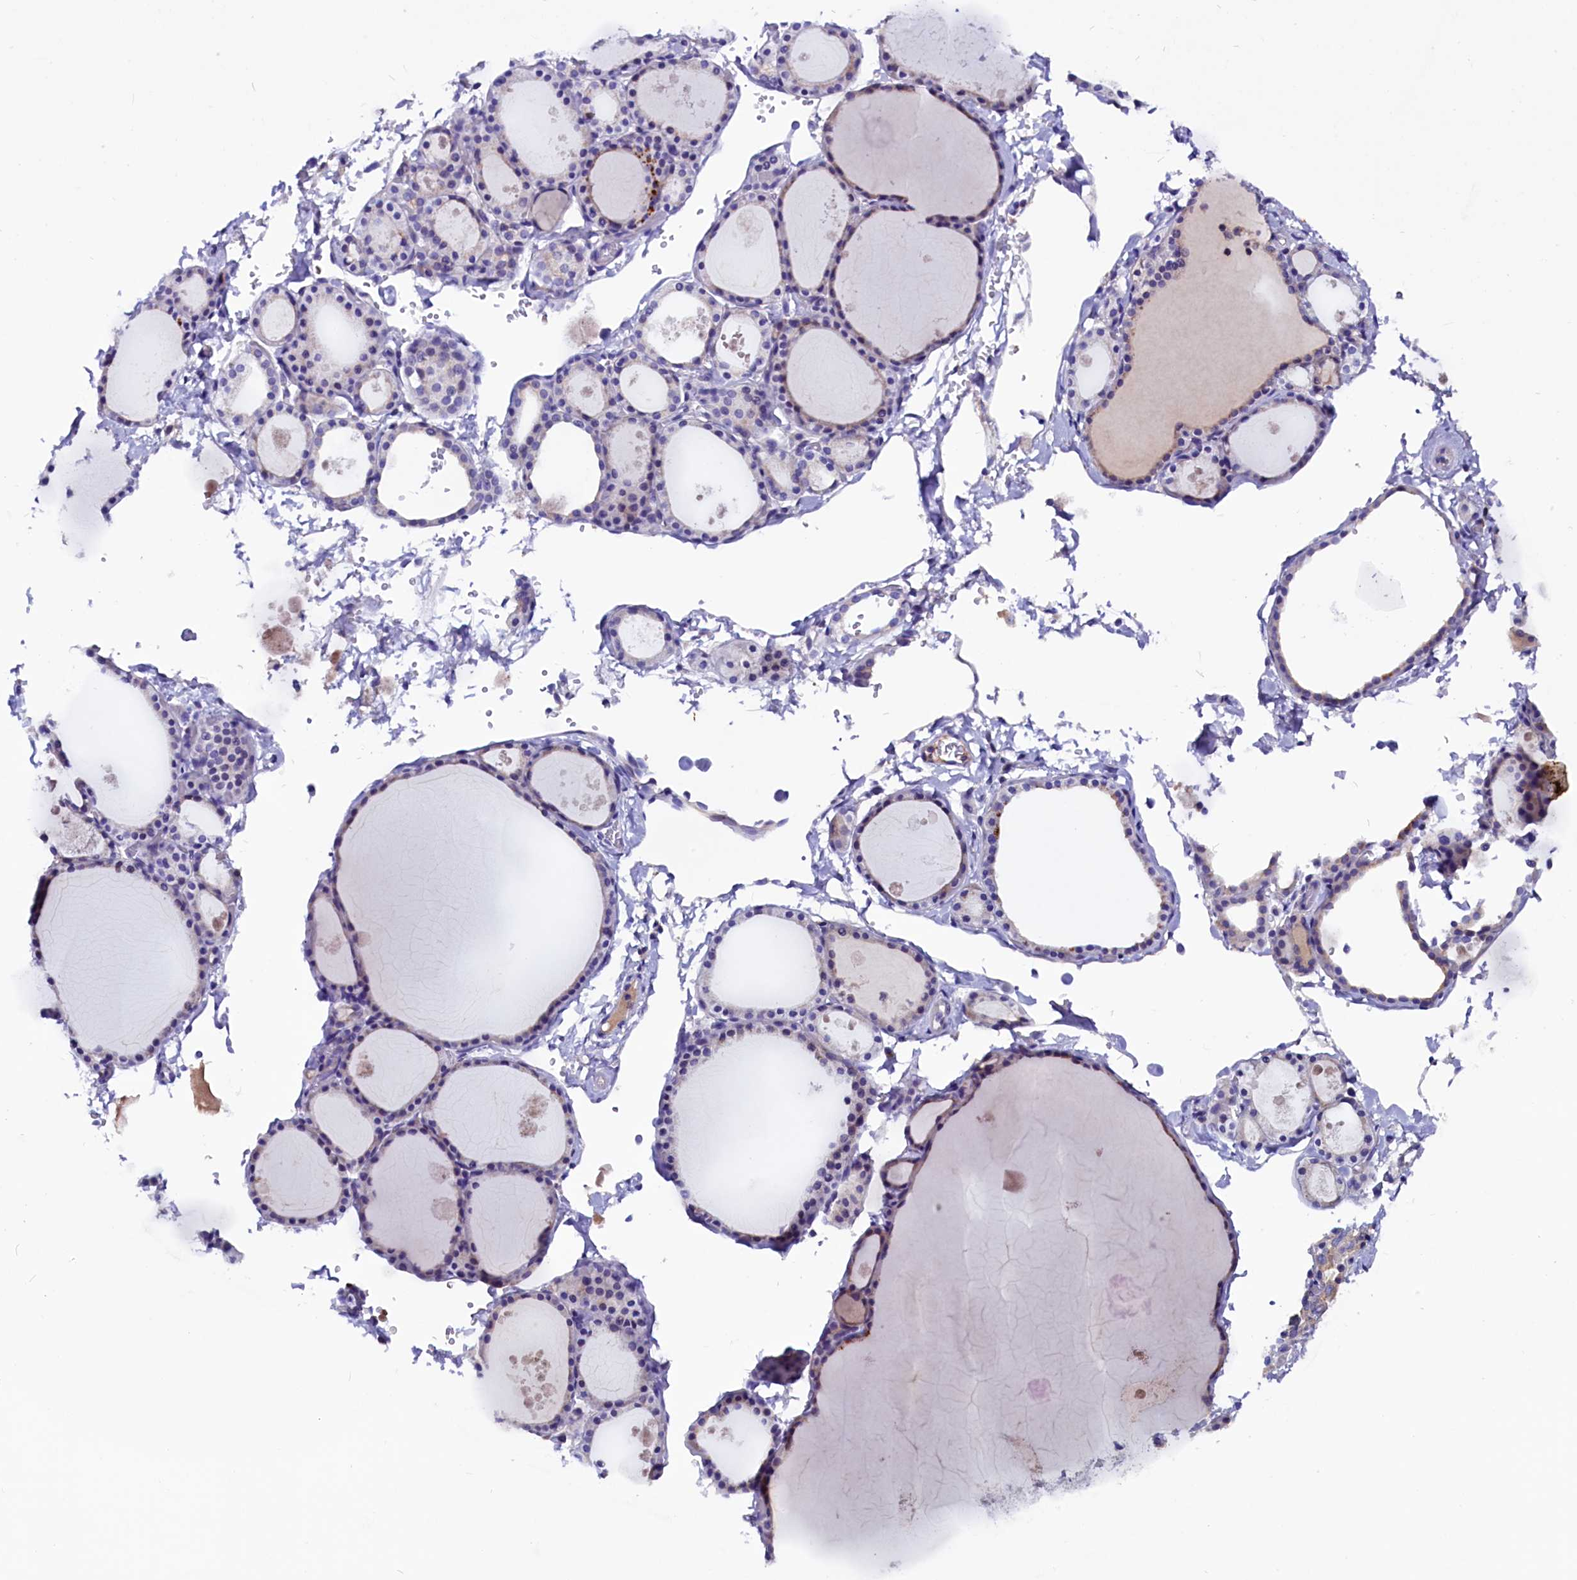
{"staining": {"intensity": "negative", "quantity": "none", "location": "none"}, "tissue": "thyroid gland", "cell_type": "Glandular cells", "image_type": "normal", "snomed": [{"axis": "morphology", "description": "Normal tissue, NOS"}, {"axis": "topography", "description": "Thyroid gland"}], "caption": "Thyroid gland stained for a protein using IHC reveals no expression glandular cells.", "gene": "CCBE1", "patient": {"sex": "male", "age": 56}}